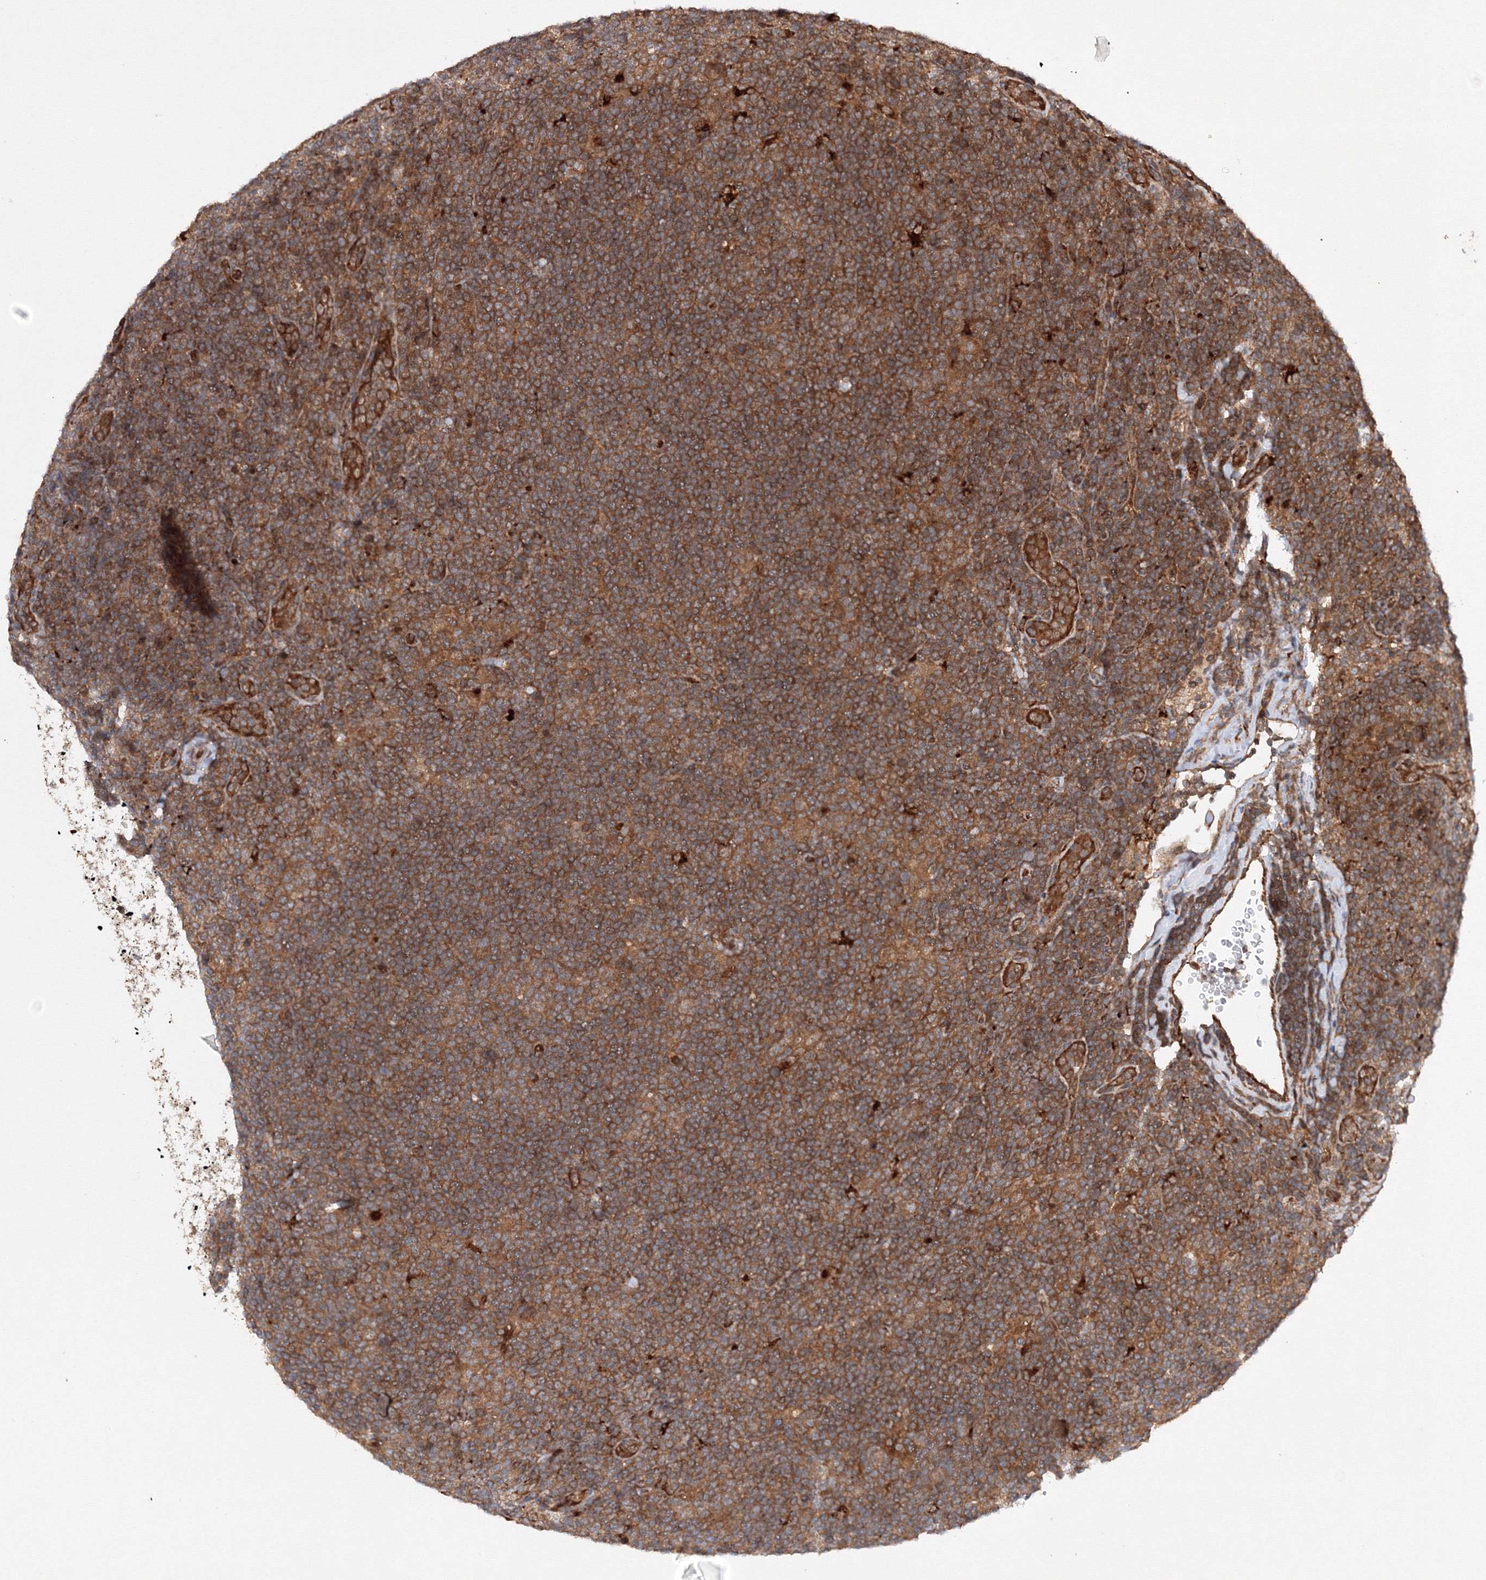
{"staining": {"intensity": "moderate", "quantity": ">75%", "location": "cytoplasmic/membranous"}, "tissue": "lymphoma", "cell_type": "Tumor cells", "image_type": "cancer", "snomed": [{"axis": "morphology", "description": "Hodgkin's disease, NOS"}, {"axis": "topography", "description": "Lymph node"}], "caption": "Moderate cytoplasmic/membranous positivity for a protein is present in approximately >75% of tumor cells of lymphoma using immunohistochemistry (IHC).", "gene": "DCTD", "patient": {"sex": "female", "age": 57}}